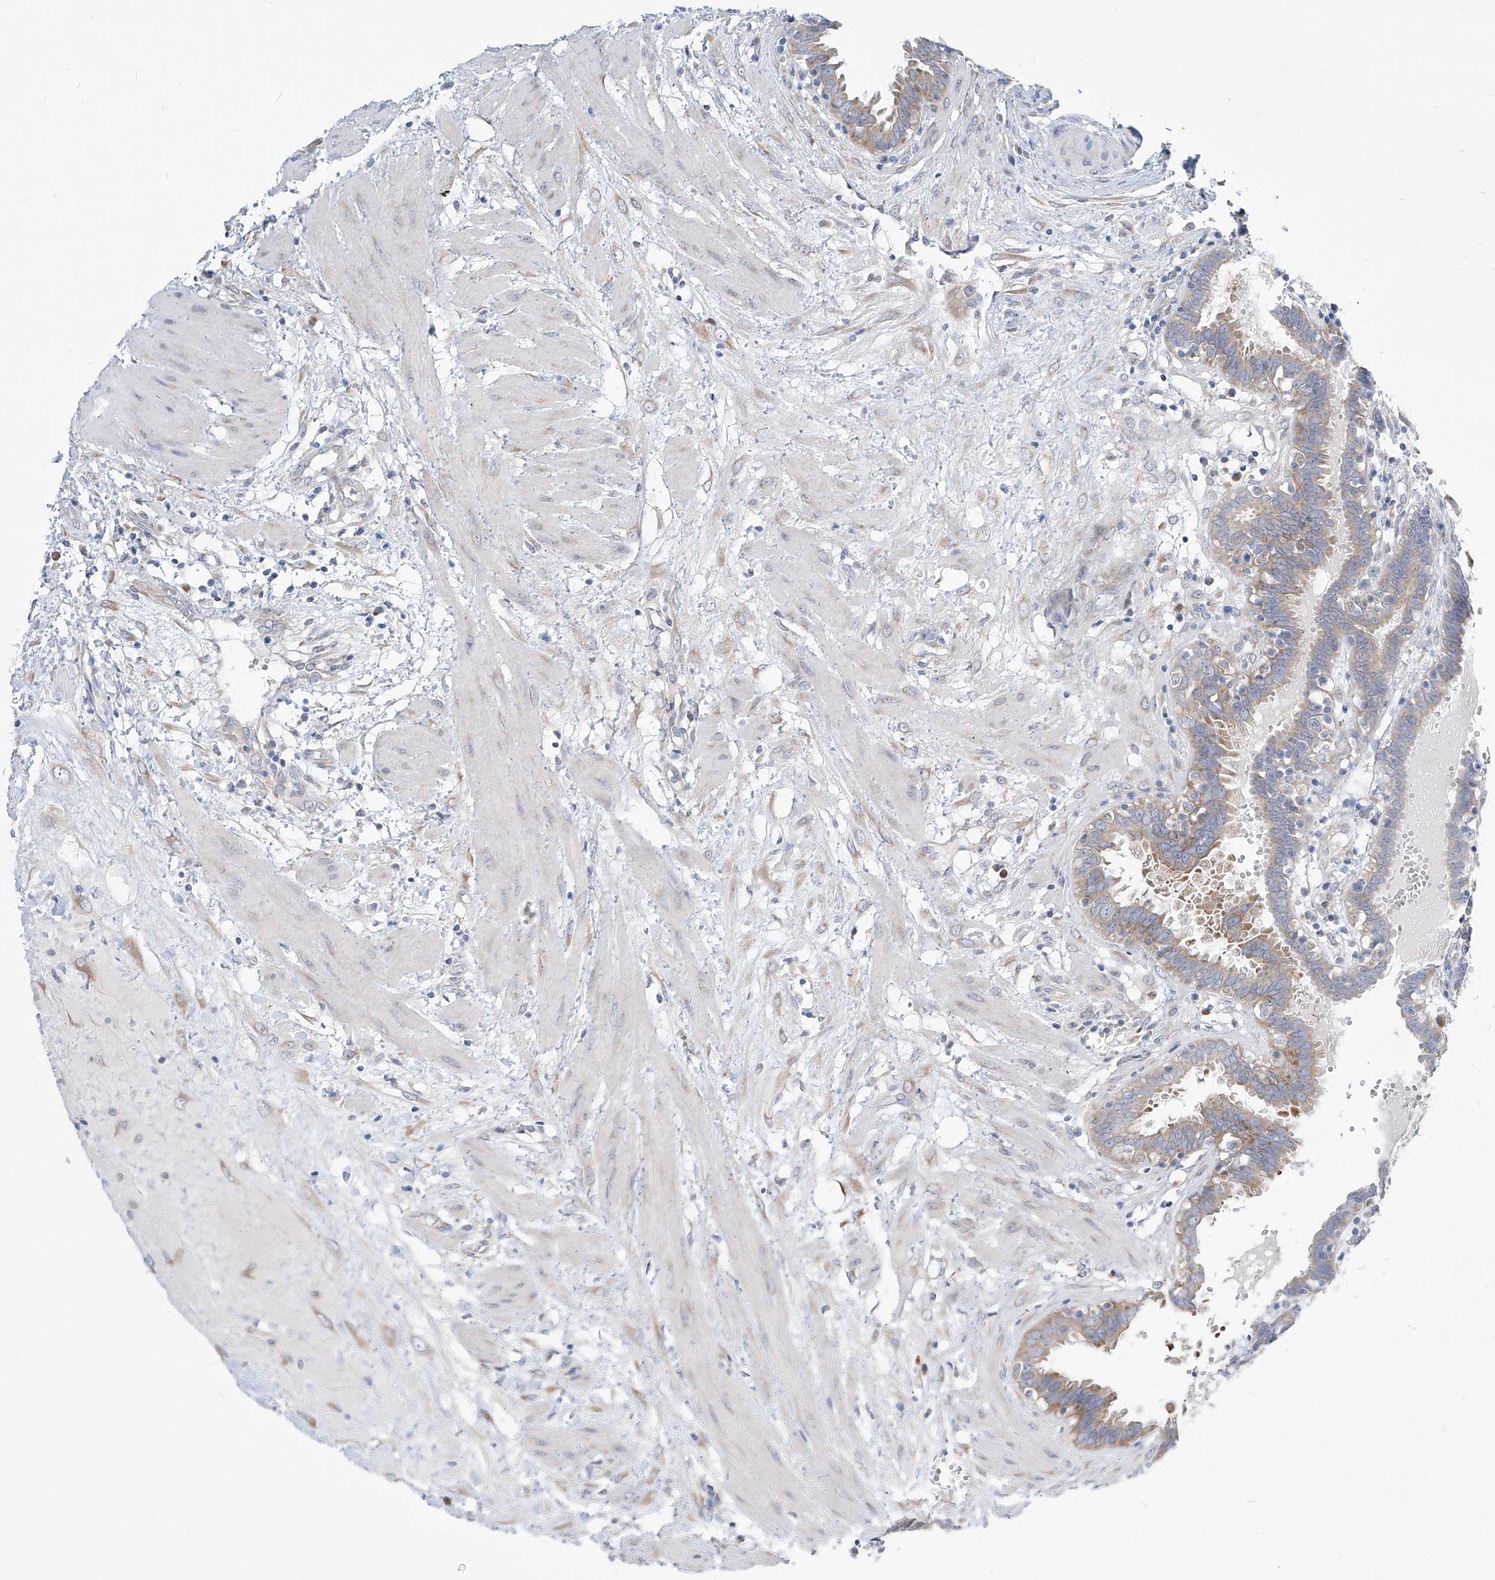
{"staining": {"intensity": "weak", "quantity": ">75%", "location": "cytoplasmic/membranous"}, "tissue": "fallopian tube", "cell_type": "Glandular cells", "image_type": "normal", "snomed": [{"axis": "morphology", "description": "Normal tissue, NOS"}, {"axis": "topography", "description": "Fallopian tube"}, {"axis": "topography", "description": "Placenta"}], "caption": "An immunohistochemistry (IHC) histopathology image of unremarkable tissue is shown. Protein staining in brown highlights weak cytoplasmic/membranous positivity in fallopian tube within glandular cells. Nuclei are stained in blue.", "gene": "UFL1", "patient": {"sex": "female", "age": 32}}